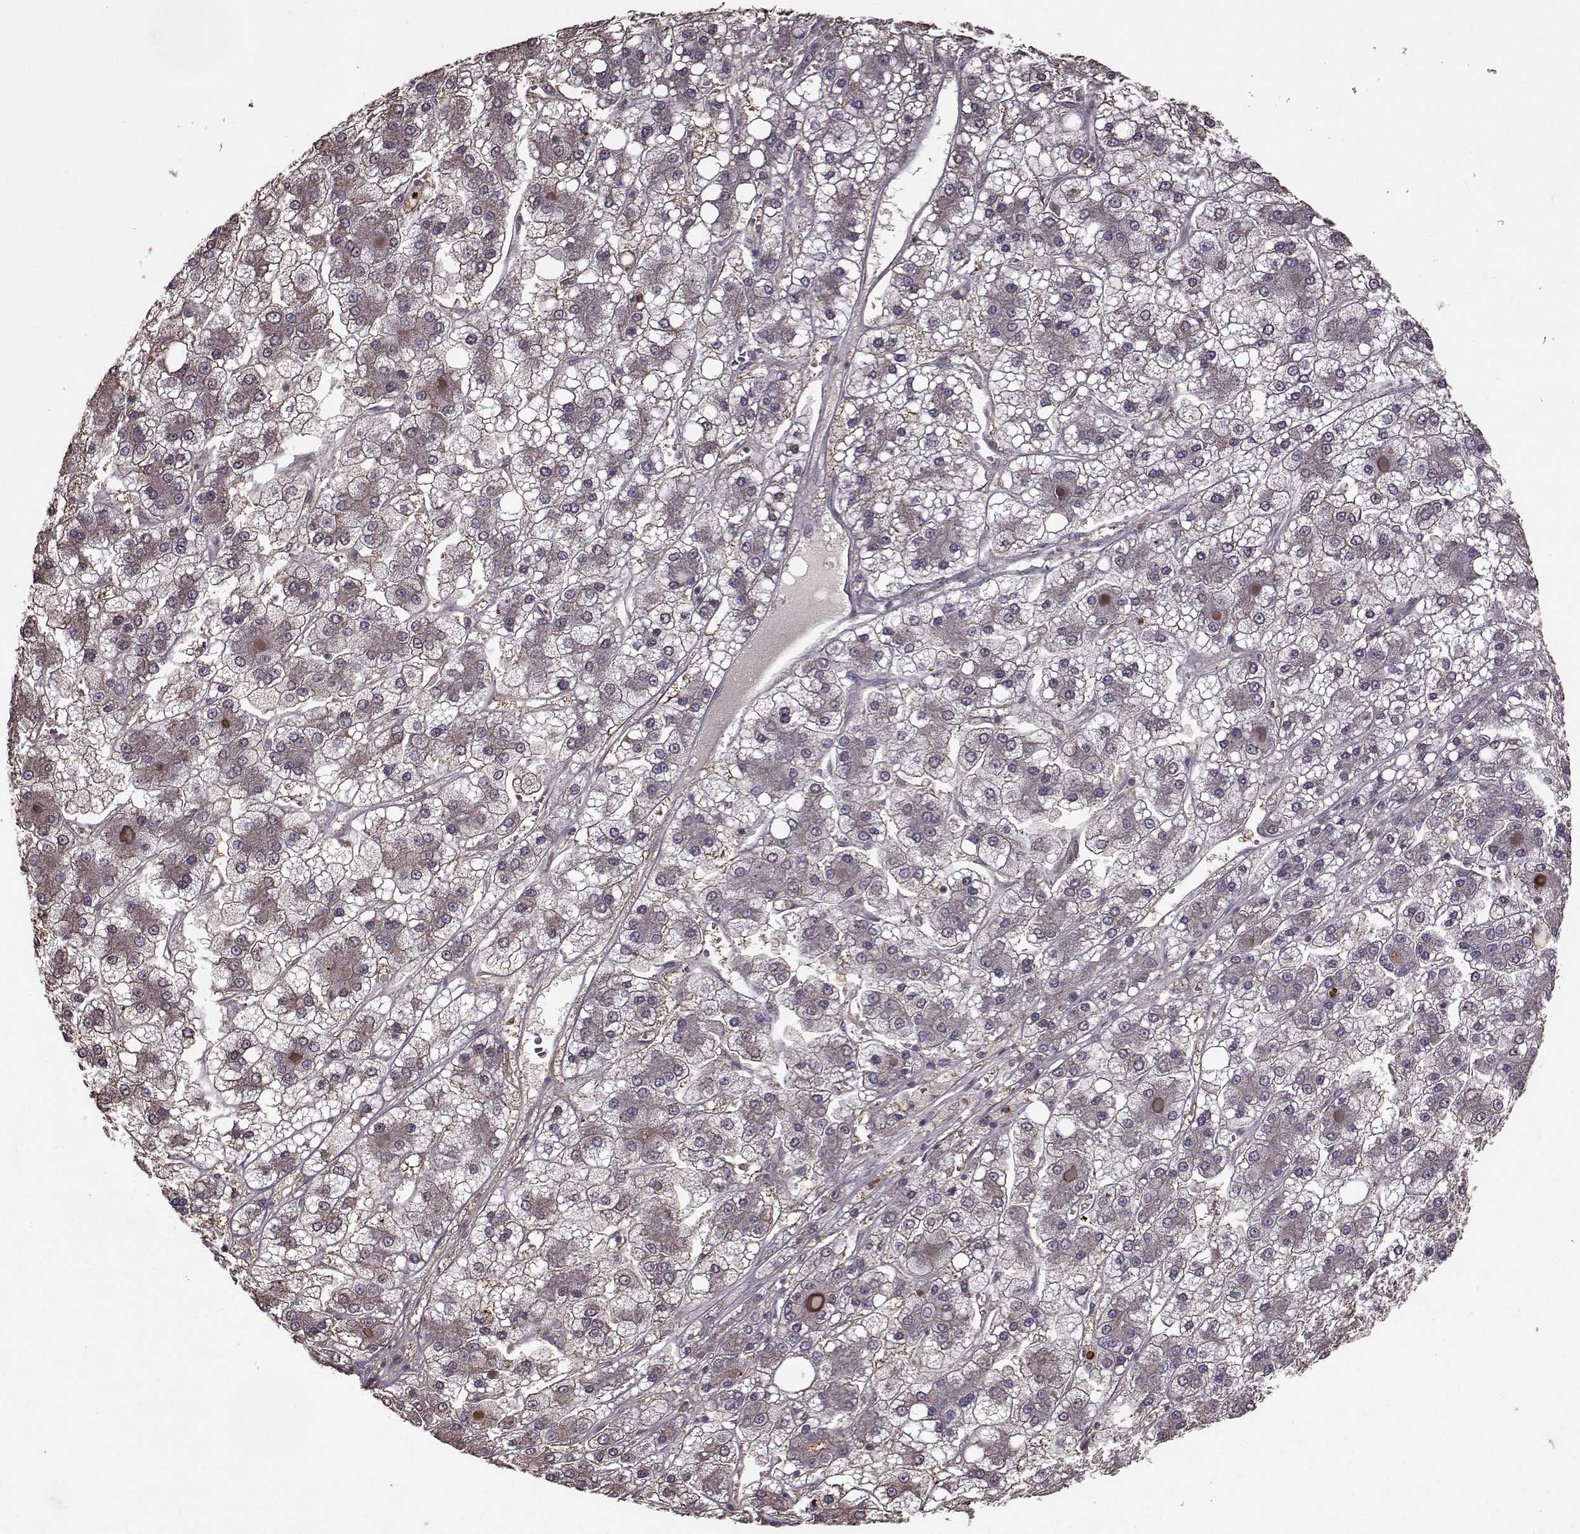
{"staining": {"intensity": "negative", "quantity": "none", "location": "none"}, "tissue": "liver cancer", "cell_type": "Tumor cells", "image_type": "cancer", "snomed": [{"axis": "morphology", "description": "Carcinoma, Hepatocellular, NOS"}, {"axis": "topography", "description": "Liver"}], "caption": "The IHC image has no significant staining in tumor cells of hepatocellular carcinoma (liver) tissue.", "gene": "NME1-NME2", "patient": {"sex": "male", "age": 73}}